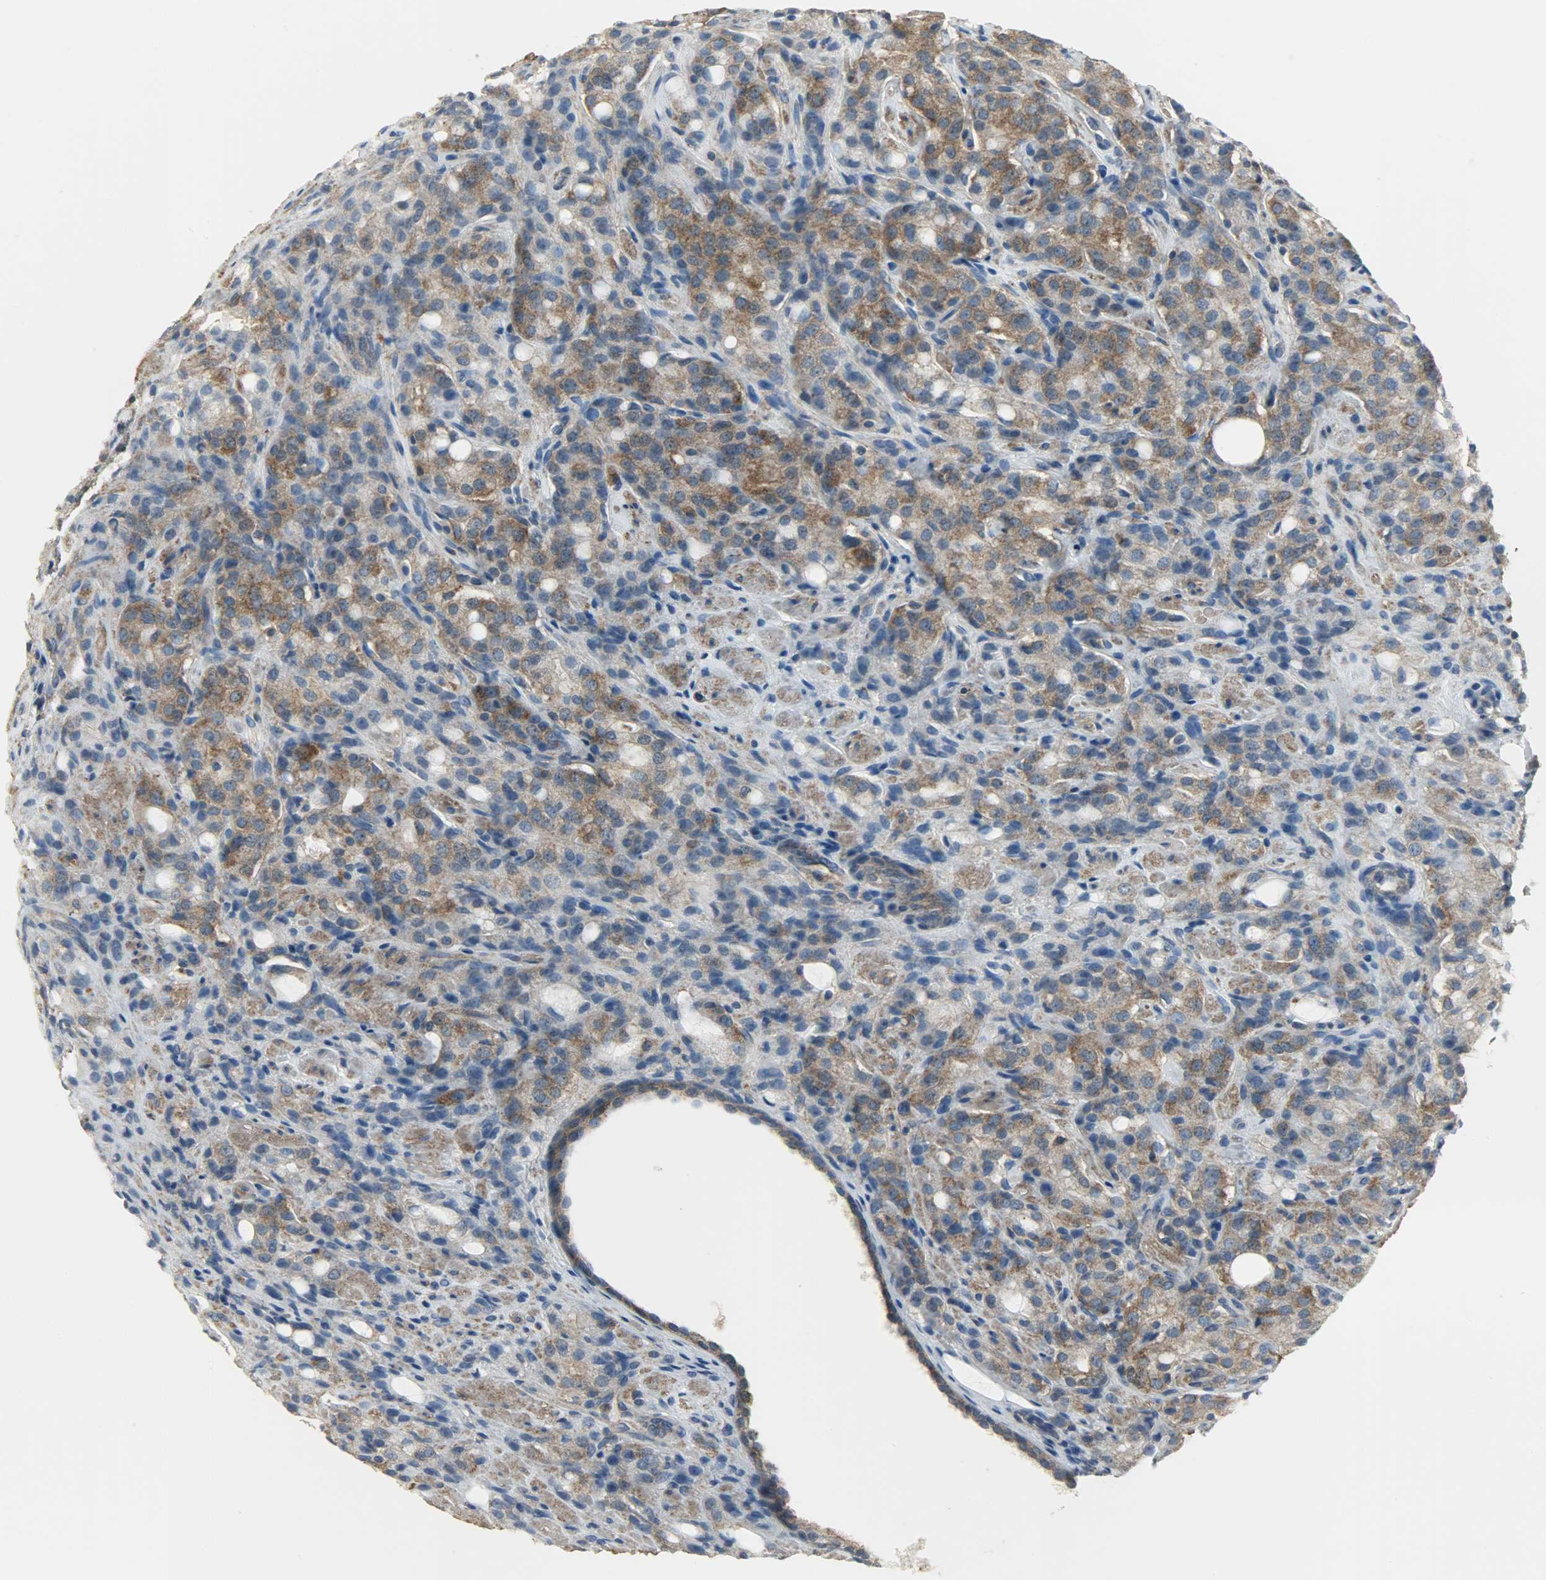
{"staining": {"intensity": "moderate", "quantity": ">75%", "location": "cytoplasmic/membranous"}, "tissue": "prostate cancer", "cell_type": "Tumor cells", "image_type": "cancer", "snomed": [{"axis": "morphology", "description": "Adenocarcinoma, High grade"}, {"axis": "topography", "description": "Prostate"}], "caption": "DAB (3,3'-diaminobenzidine) immunohistochemical staining of prostate cancer (high-grade adenocarcinoma) shows moderate cytoplasmic/membranous protein staining in about >75% of tumor cells. (DAB = brown stain, brightfield microscopy at high magnification).", "gene": "DNAJA4", "patient": {"sex": "male", "age": 72}}